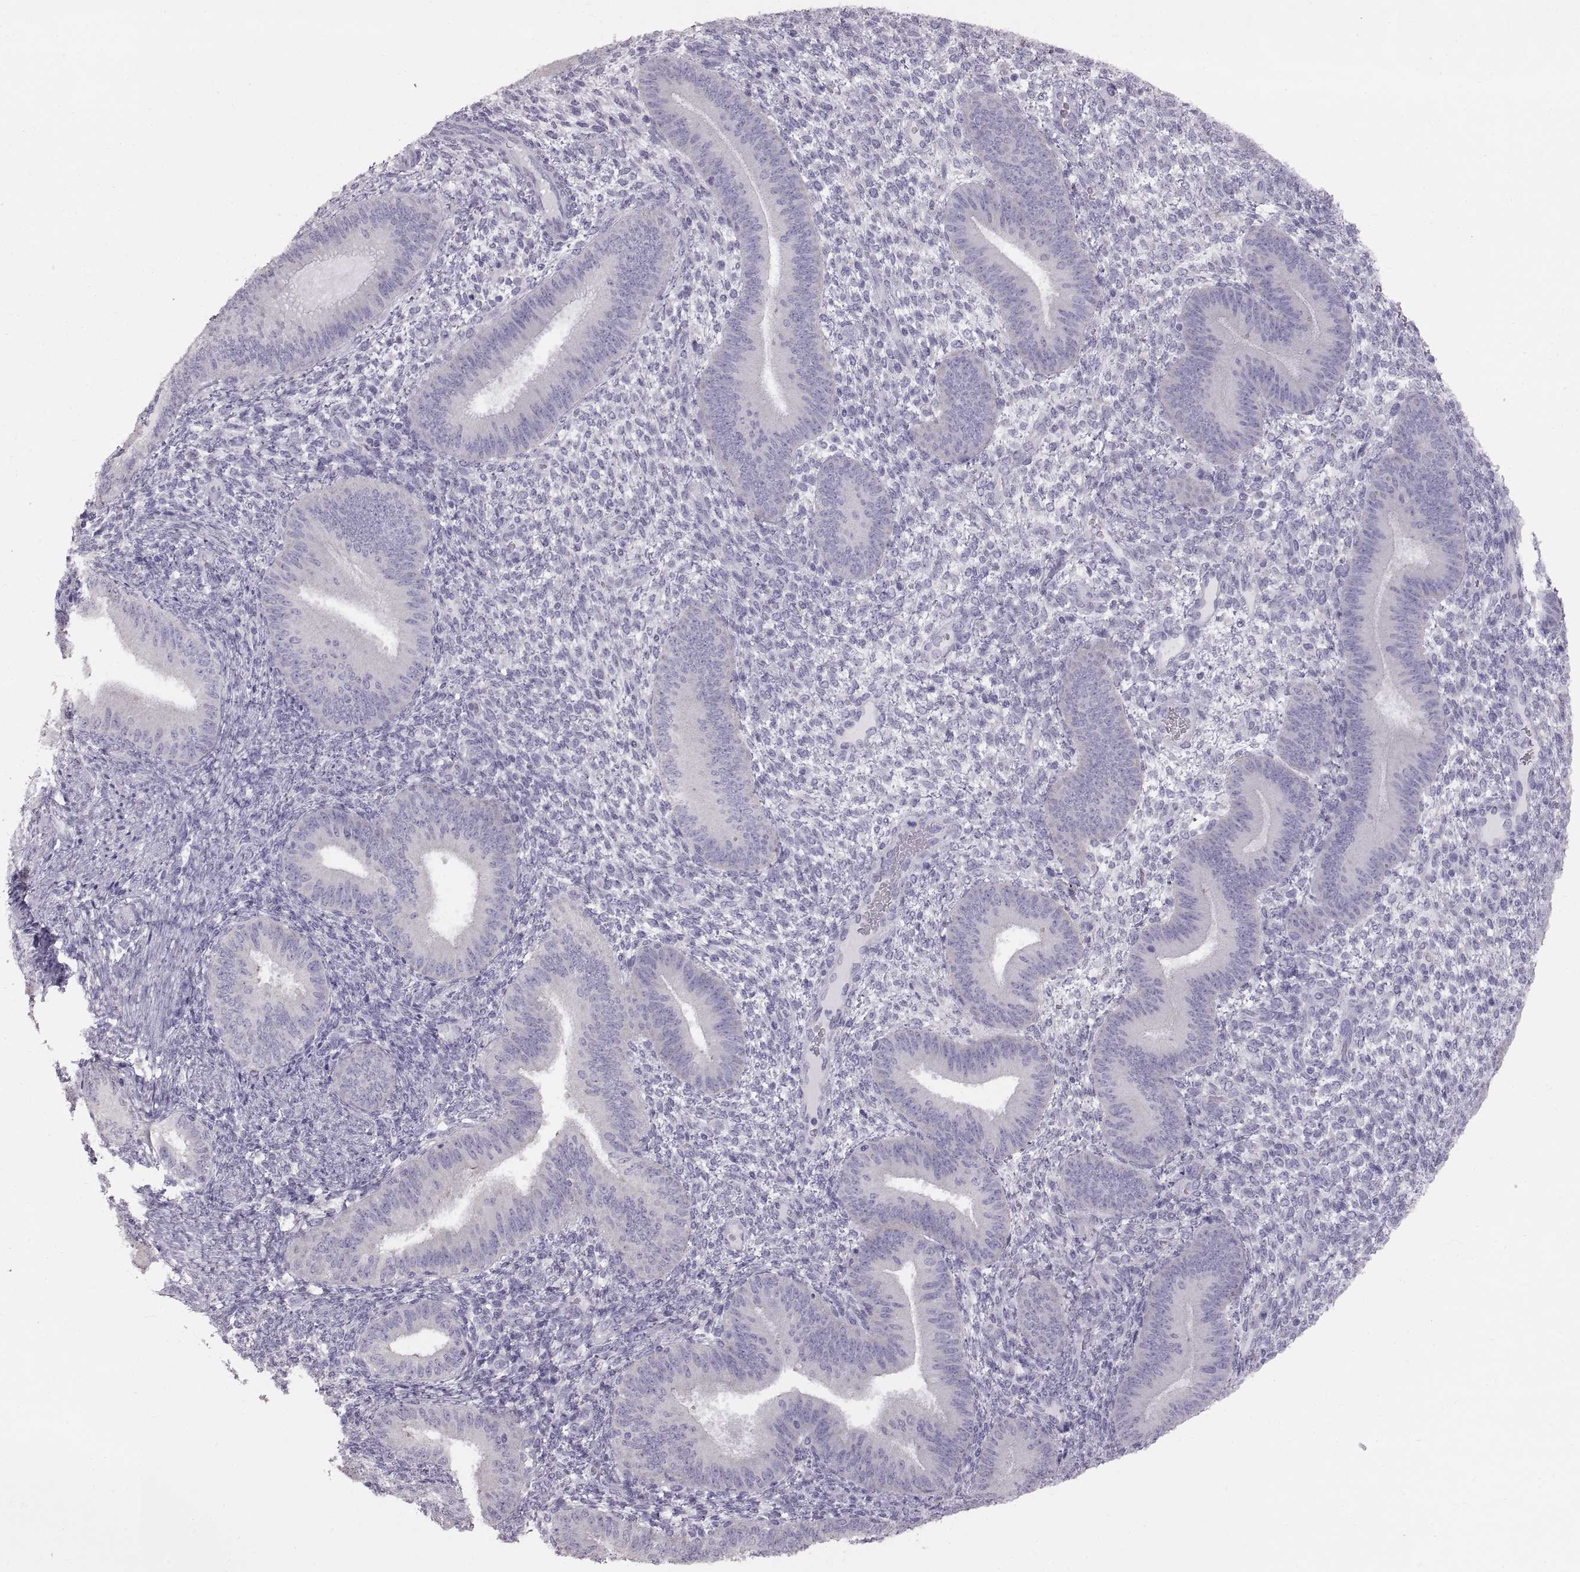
{"staining": {"intensity": "negative", "quantity": "none", "location": "none"}, "tissue": "endometrium", "cell_type": "Cells in endometrial stroma", "image_type": "normal", "snomed": [{"axis": "morphology", "description": "Normal tissue, NOS"}, {"axis": "topography", "description": "Endometrium"}], "caption": "Cells in endometrial stroma are negative for protein expression in unremarkable human endometrium. (DAB immunohistochemistry (IHC), high magnification).", "gene": "WBP2NL", "patient": {"sex": "female", "age": 39}}